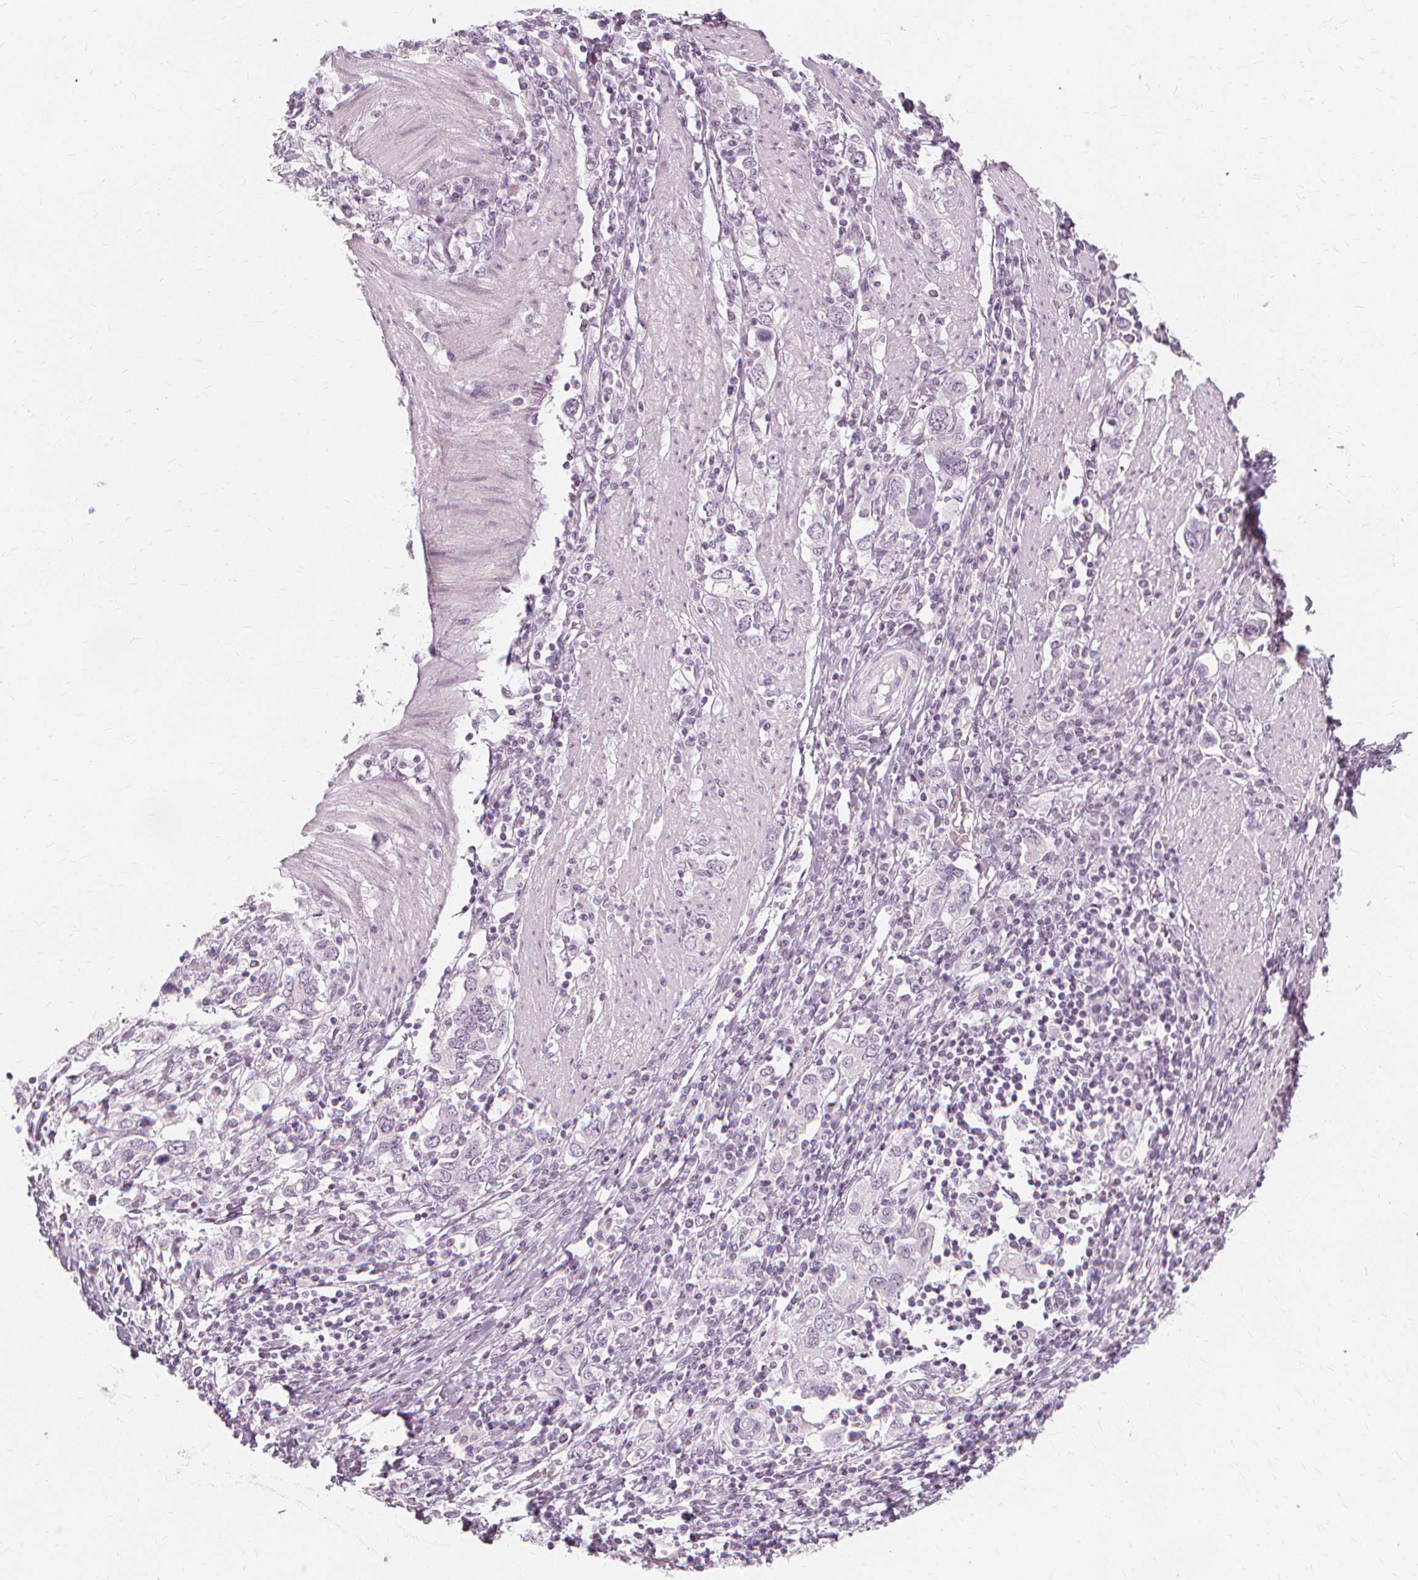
{"staining": {"intensity": "negative", "quantity": "none", "location": "none"}, "tissue": "stomach cancer", "cell_type": "Tumor cells", "image_type": "cancer", "snomed": [{"axis": "morphology", "description": "Adenocarcinoma, NOS"}, {"axis": "topography", "description": "Stomach, upper"}, {"axis": "topography", "description": "Stomach"}], "caption": "Immunohistochemistry (IHC) of stomach cancer (adenocarcinoma) exhibits no positivity in tumor cells. (Immunohistochemistry, brightfield microscopy, high magnification).", "gene": "NXPE1", "patient": {"sex": "male", "age": 62}}